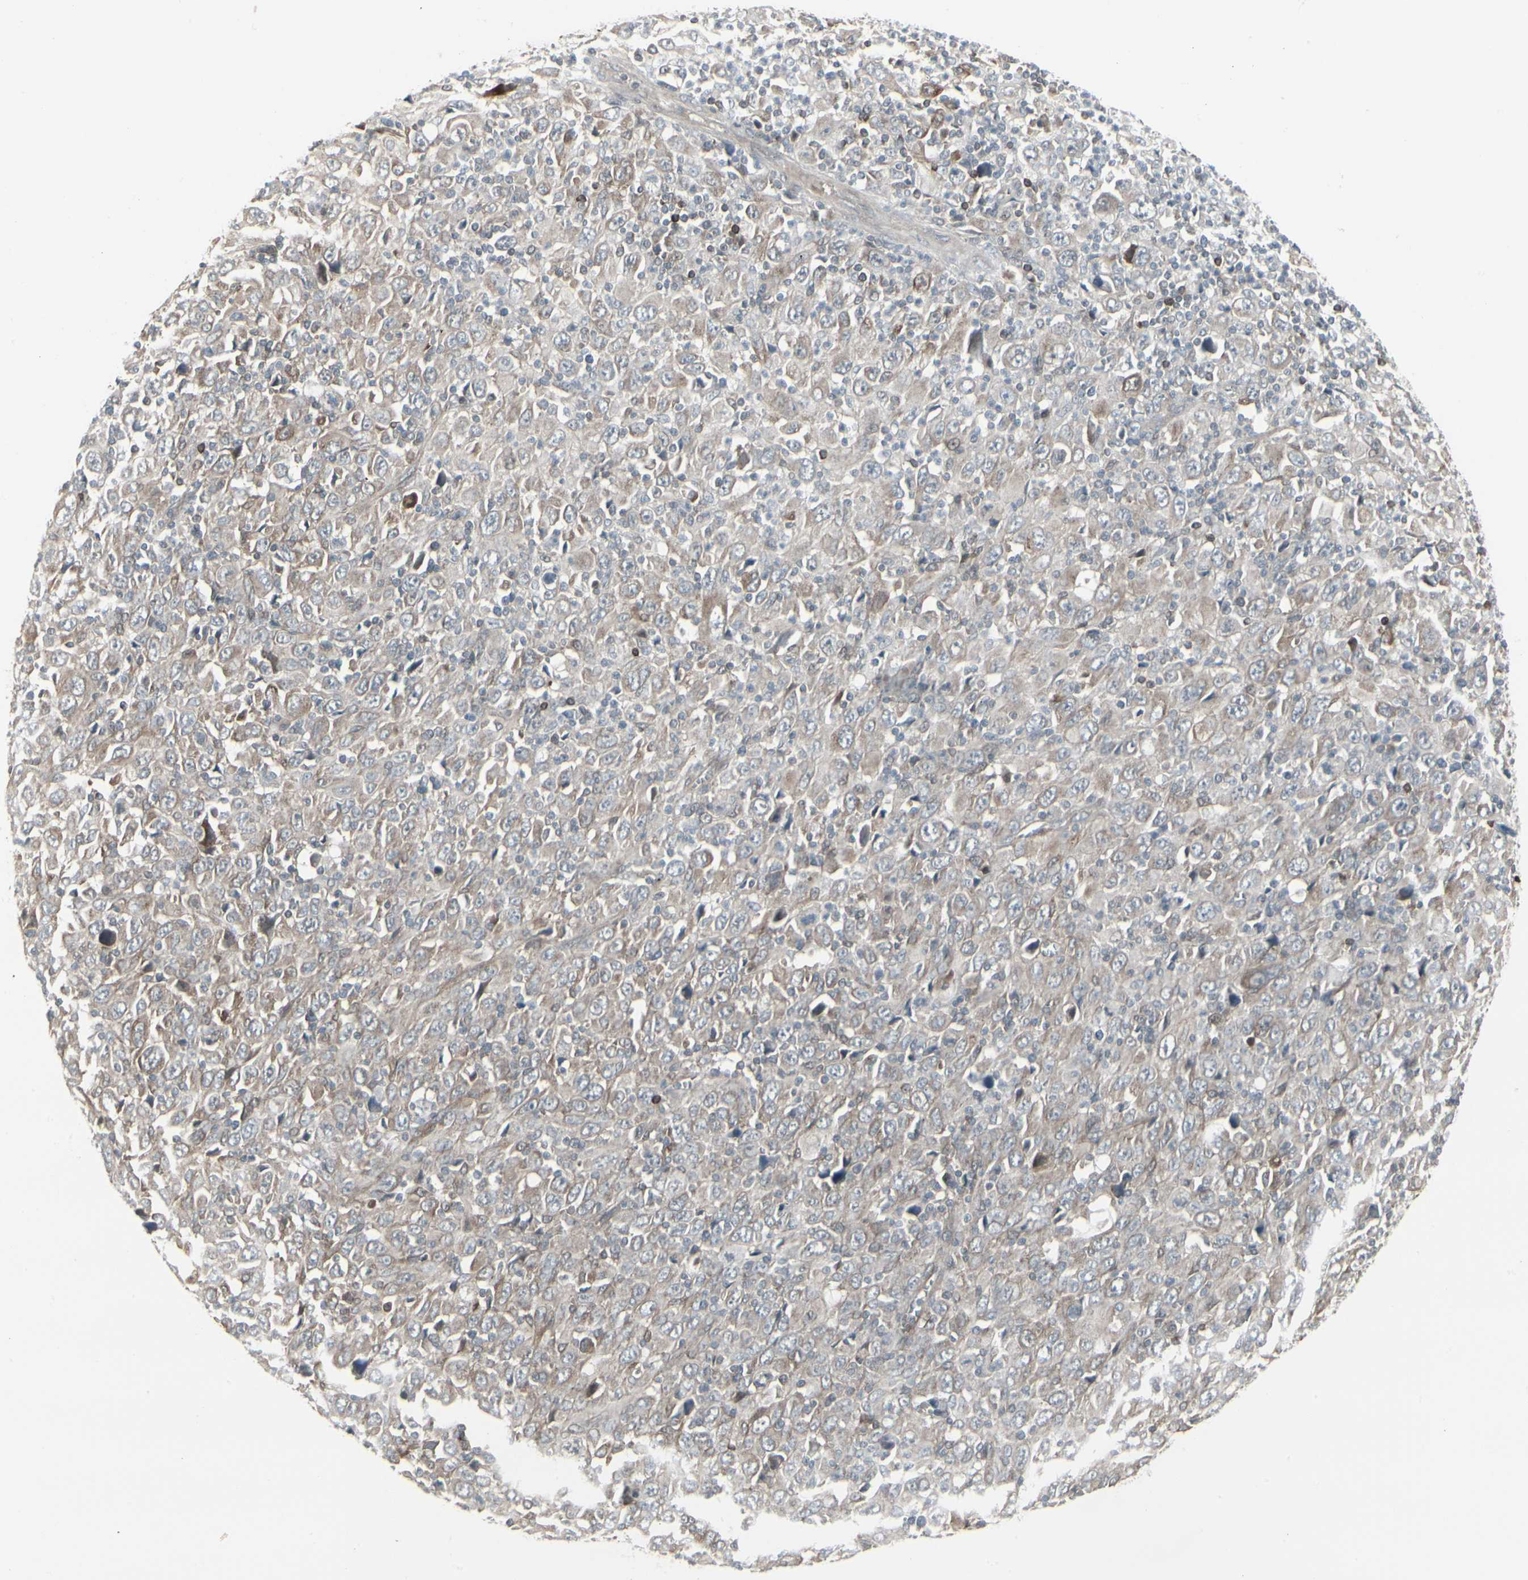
{"staining": {"intensity": "moderate", "quantity": ">75%", "location": "cytoplasmic/membranous"}, "tissue": "melanoma", "cell_type": "Tumor cells", "image_type": "cancer", "snomed": [{"axis": "morphology", "description": "Malignant melanoma, Metastatic site"}, {"axis": "topography", "description": "Skin"}], "caption": "The histopathology image reveals a brown stain indicating the presence of a protein in the cytoplasmic/membranous of tumor cells in malignant melanoma (metastatic site).", "gene": "IGFBP6", "patient": {"sex": "female", "age": 56}}